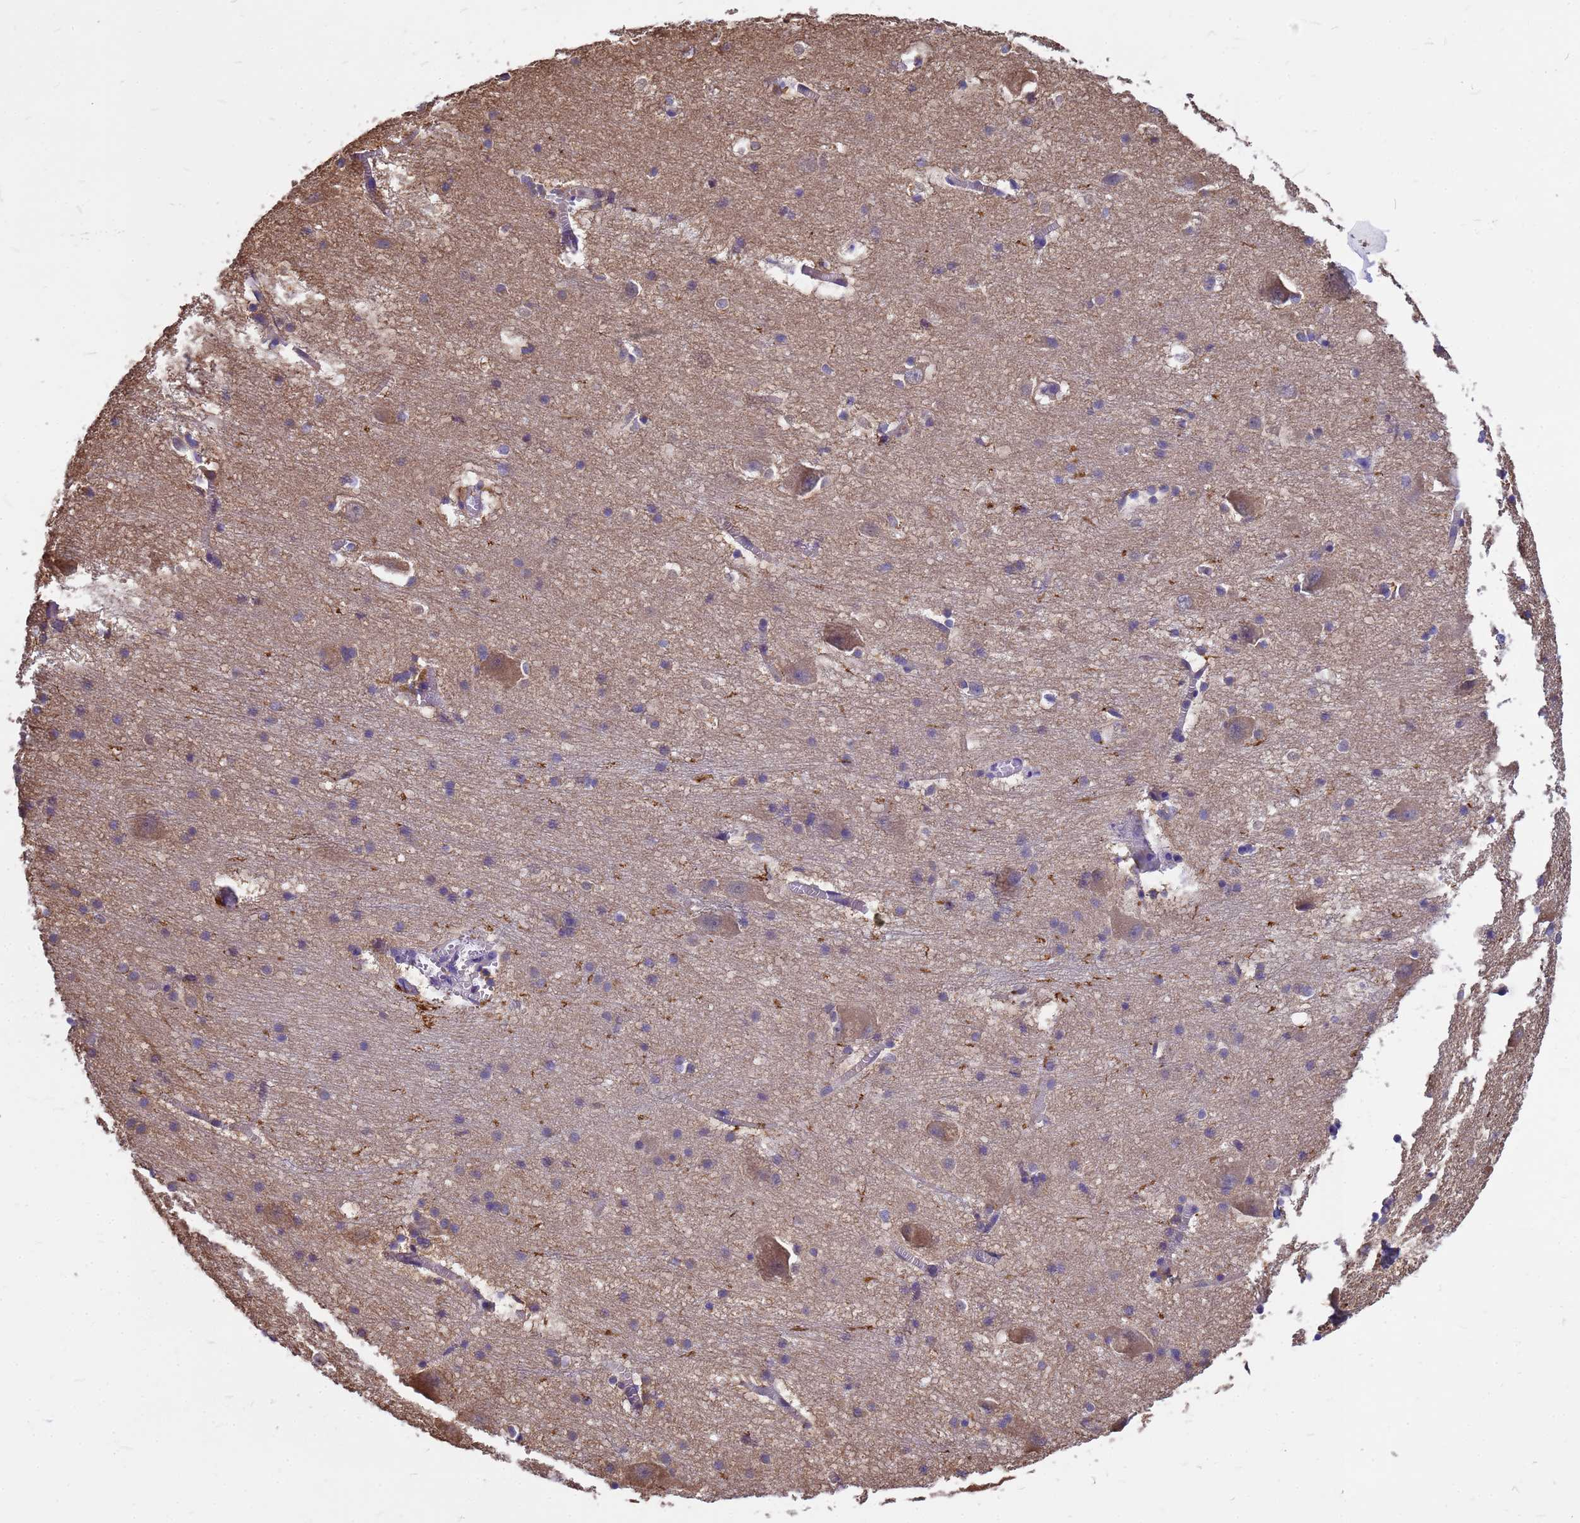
{"staining": {"intensity": "negative", "quantity": "none", "location": "none"}, "tissue": "caudate", "cell_type": "Glial cells", "image_type": "normal", "snomed": [{"axis": "morphology", "description": "Normal tissue, NOS"}, {"axis": "topography", "description": "Lateral ventricle wall"}], "caption": "This is an immunohistochemistry (IHC) photomicrograph of normal caudate. There is no expression in glial cells.", "gene": "GID4", "patient": {"sex": "male", "age": 37}}